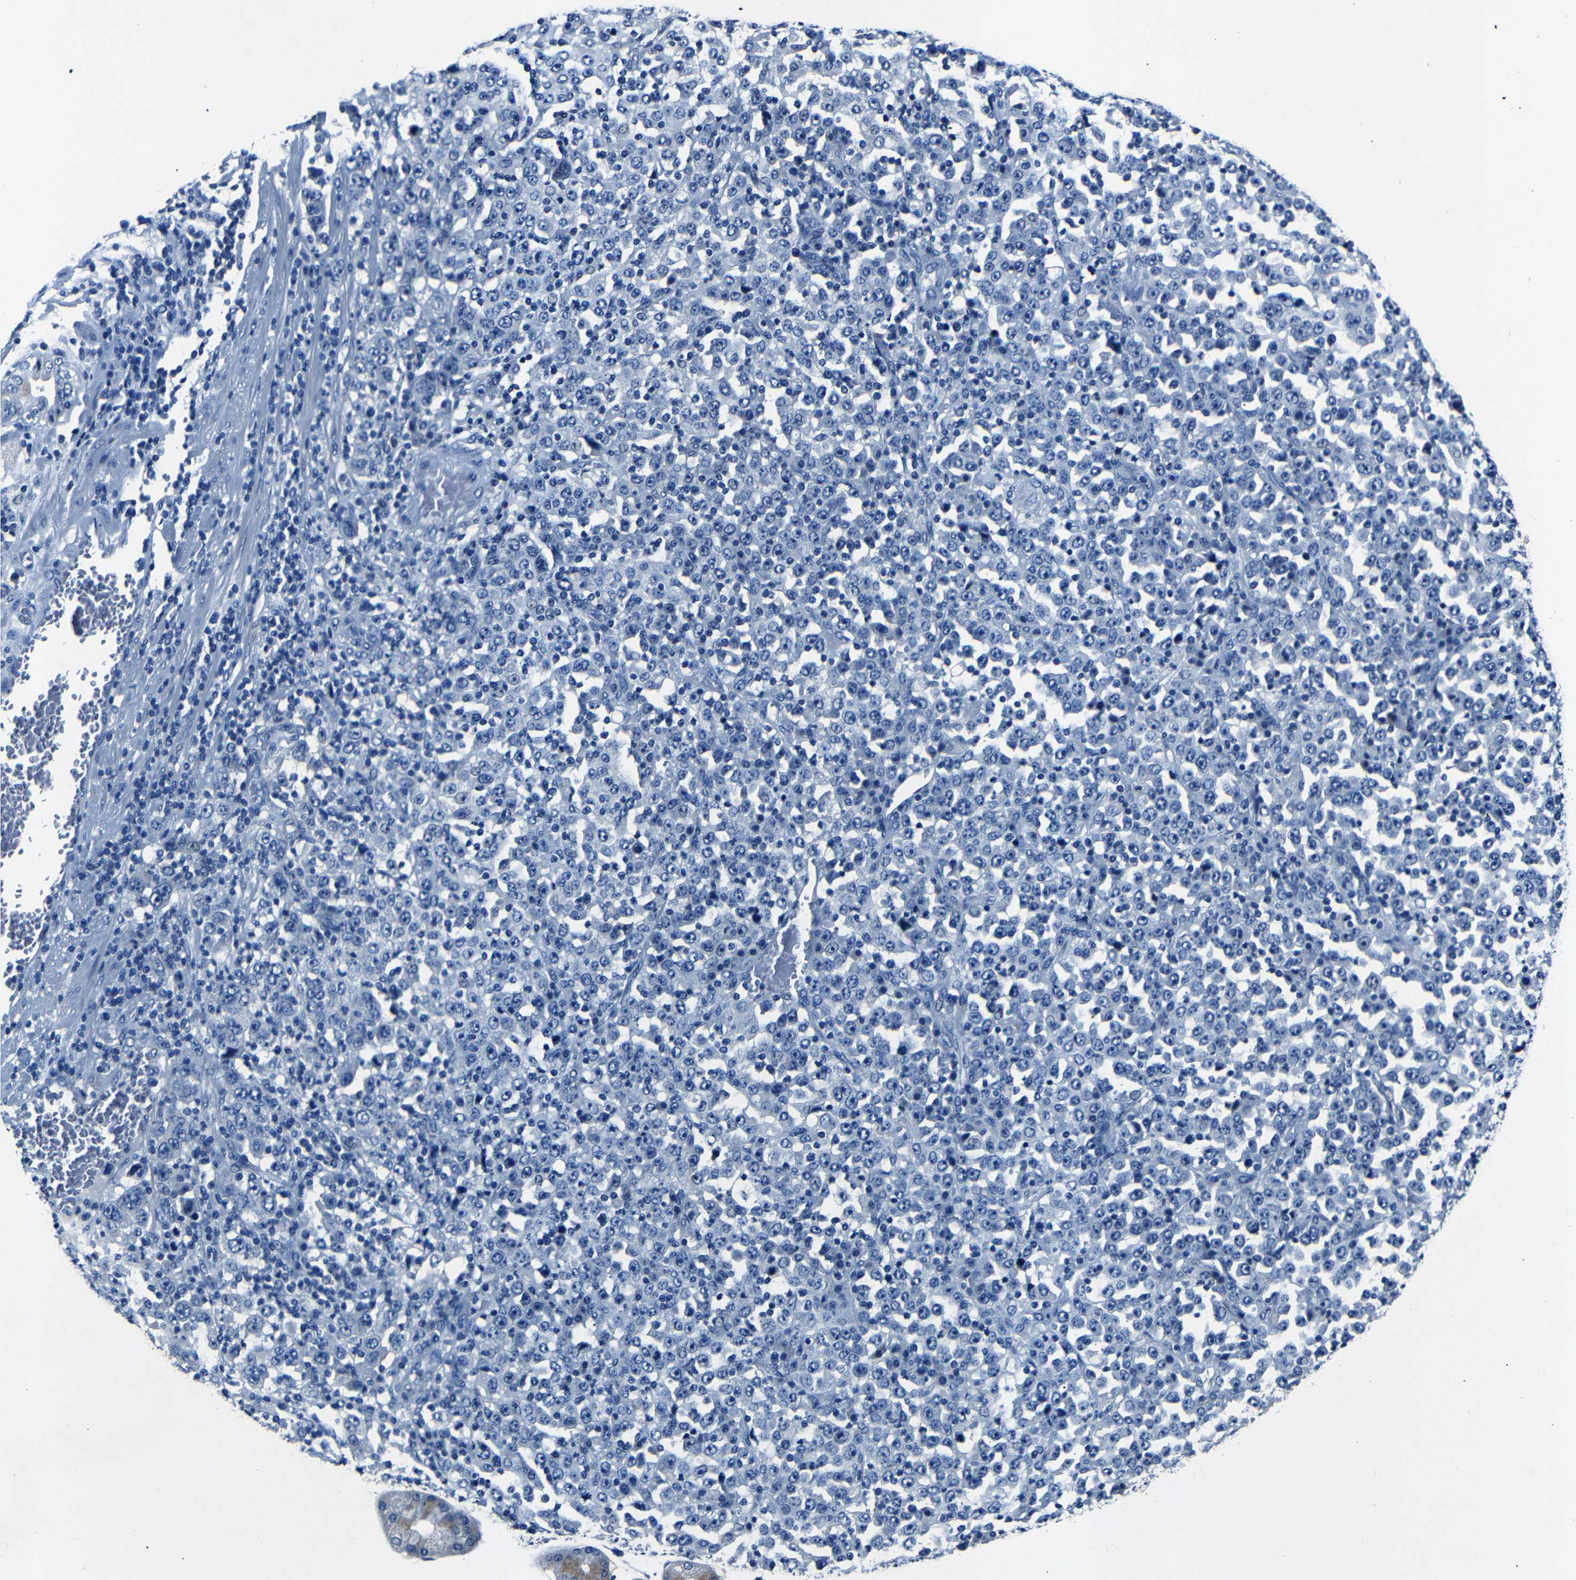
{"staining": {"intensity": "negative", "quantity": "none", "location": "none"}, "tissue": "stomach cancer", "cell_type": "Tumor cells", "image_type": "cancer", "snomed": [{"axis": "morphology", "description": "Normal tissue, NOS"}, {"axis": "morphology", "description": "Adenocarcinoma, NOS"}, {"axis": "topography", "description": "Stomach, upper"}, {"axis": "topography", "description": "Stomach"}], "caption": "Histopathology image shows no protein positivity in tumor cells of stomach cancer tissue.", "gene": "NCMAP", "patient": {"sex": "male", "age": 59}}